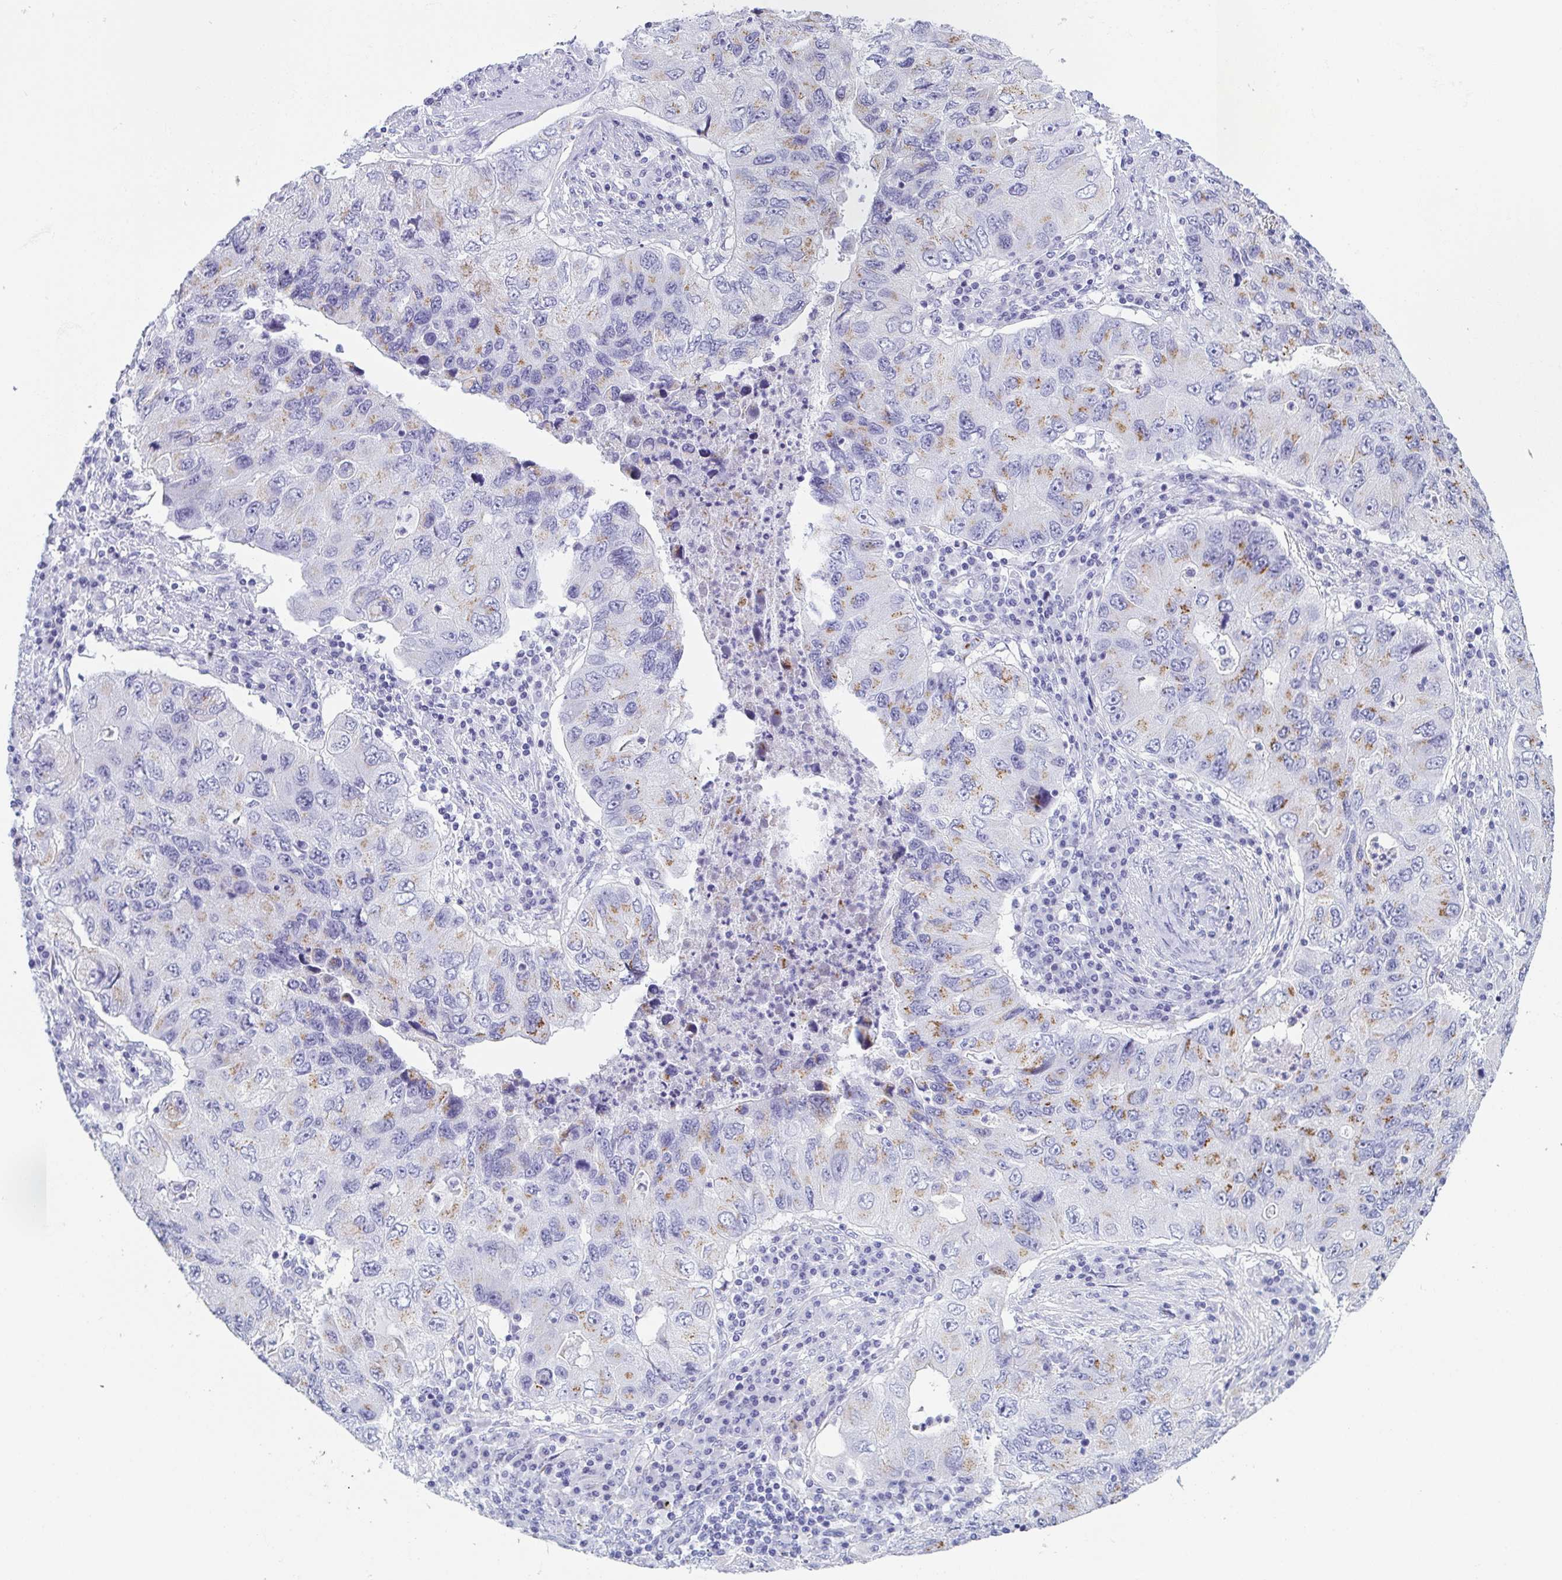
{"staining": {"intensity": "moderate", "quantity": "25%-75%", "location": "cytoplasmic/membranous"}, "tissue": "lung cancer", "cell_type": "Tumor cells", "image_type": "cancer", "snomed": [{"axis": "morphology", "description": "Adenocarcinoma, NOS"}, {"axis": "morphology", "description": "Adenocarcinoma, metastatic, NOS"}, {"axis": "topography", "description": "Lymph node"}, {"axis": "topography", "description": "Lung"}], "caption": "This is a photomicrograph of immunohistochemistry staining of lung cancer, which shows moderate expression in the cytoplasmic/membranous of tumor cells.", "gene": "LDLRAD1", "patient": {"sex": "female", "age": 54}}